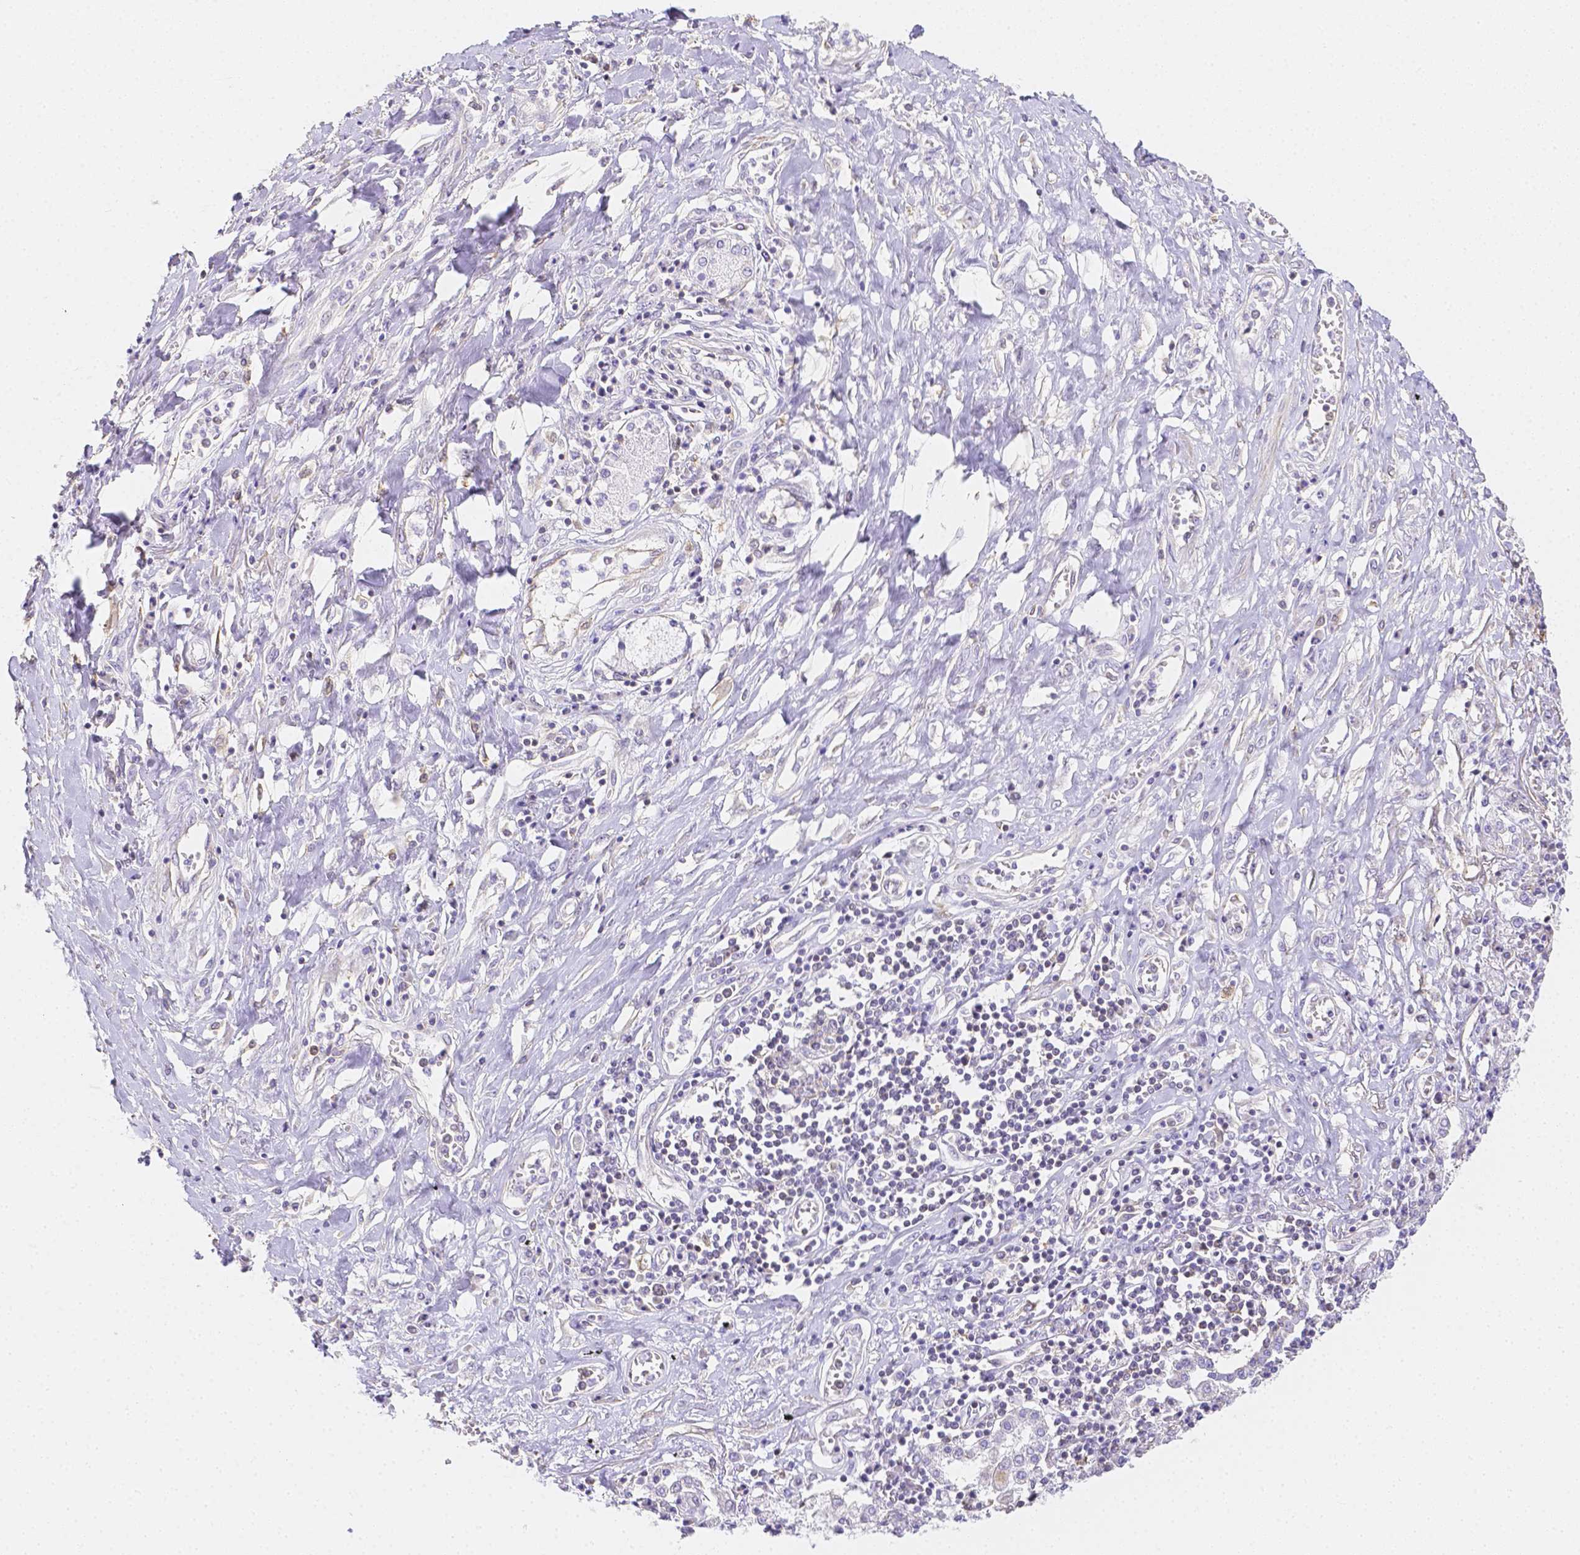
{"staining": {"intensity": "negative", "quantity": "none", "location": "none"}, "tissue": "lung cancer", "cell_type": "Tumor cells", "image_type": "cancer", "snomed": [{"axis": "morphology", "description": "Squamous cell carcinoma, NOS"}, {"axis": "morphology", "description": "Squamous cell carcinoma, metastatic, NOS"}, {"axis": "topography", "description": "Lung"}, {"axis": "topography", "description": "Pleura, NOS"}], "caption": "Immunohistochemistry (IHC) photomicrograph of human lung cancer stained for a protein (brown), which reveals no expression in tumor cells. The staining is performed using DAB brown chromogen with nuclei counter-stained in using hematoxylin.", "gene": "ASAH2", "patient": {"sex": "male", "age": 72}}